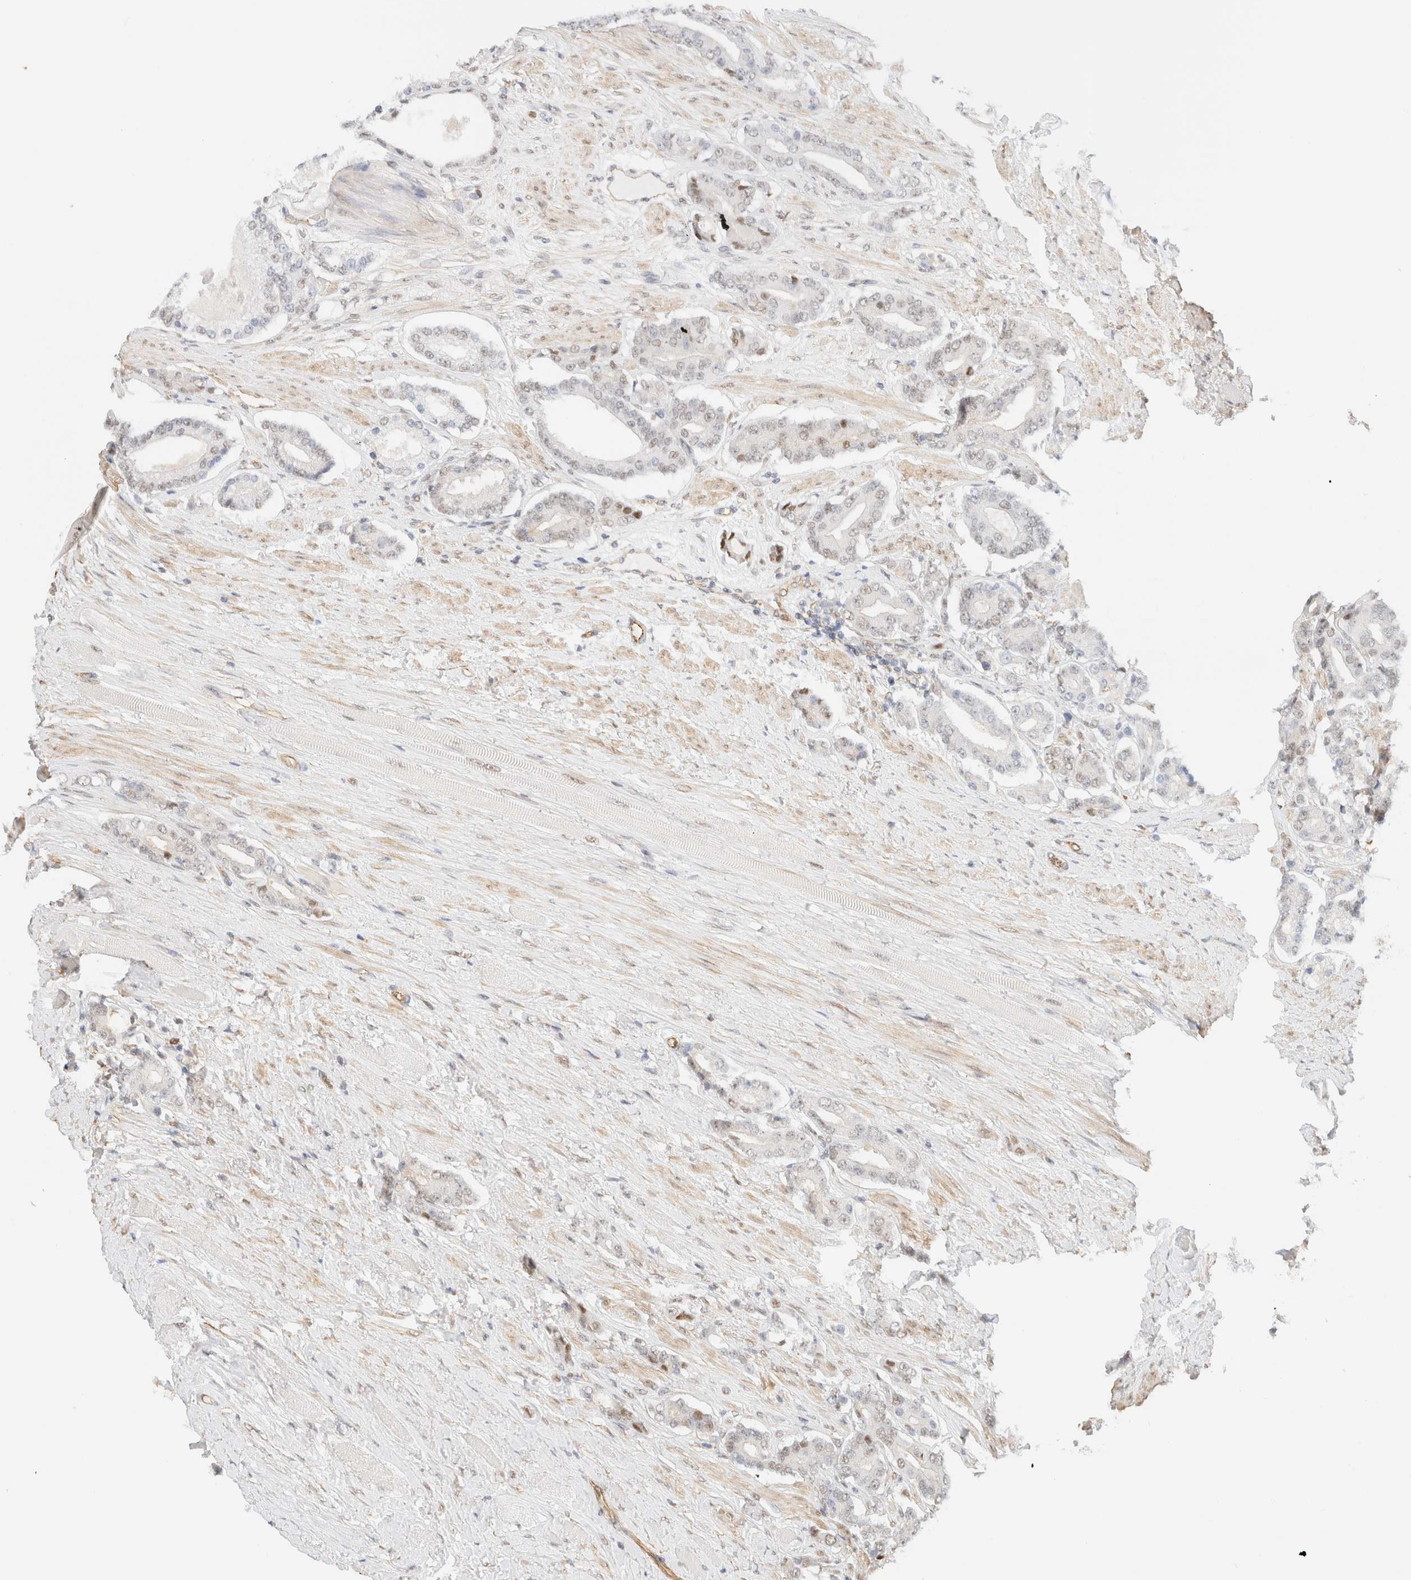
{"staining": {"intensity": "weak", "quantity": "<25%", "location": "nuclear"}, "tissue": "prostate cancer", "cell_type": "Tumor cells", "image_type": "cancer", "snomed": [{"axis": "morphology", "description": "Adenocarcinoma, High grade"}, {"axis": "topography", "description": "Prostate"}], "caption": "The image reveals no staining of tumor cells in prostate cancer (adenocarcinoma (high-grade)).", "gene": "ARID5A", "patient": {"sex": "male", "age": 71}}